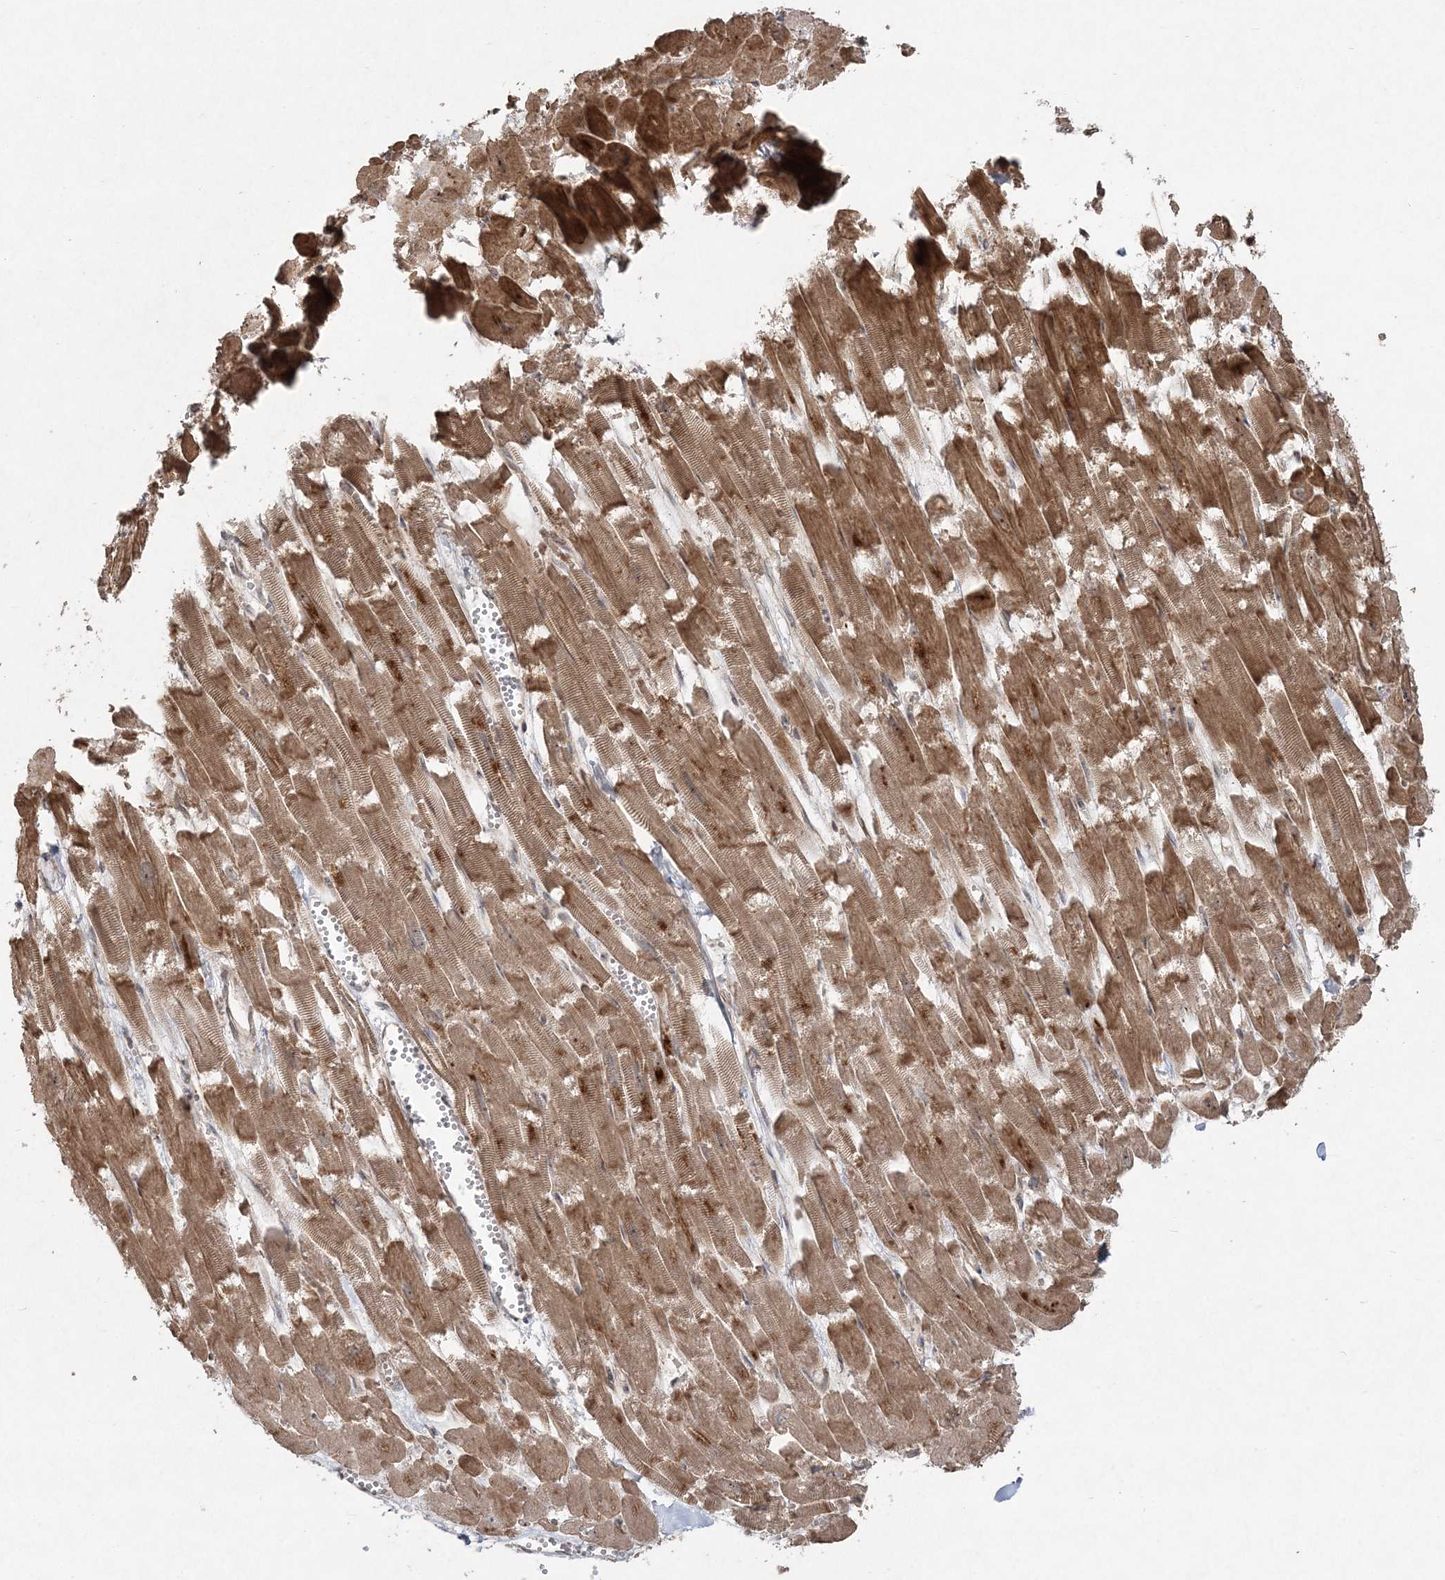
{"staining": {"intensity": "moderate", "quantity": ">75%", "location": "cytoplasmic/membranous"}, "tissue": "heart muscle", "cell_type": "Cardiomyocytes", "image_type": "normal", "snomed": [{"axis": "morphology", "description": "Normal tissue, NOS"}, {"axis": "topography", "description": "Heart"}], "caption": "A medium amount of moderate cytoplasmic/membranous positivity is seen in approximately >75% of cardiomyocytes in unremarkable heart muscle. The protein is shown in brown color, while the nuclei are stained blue.", "gene": "SERINC1", "patient": {"sex": "male", "age": 54}}